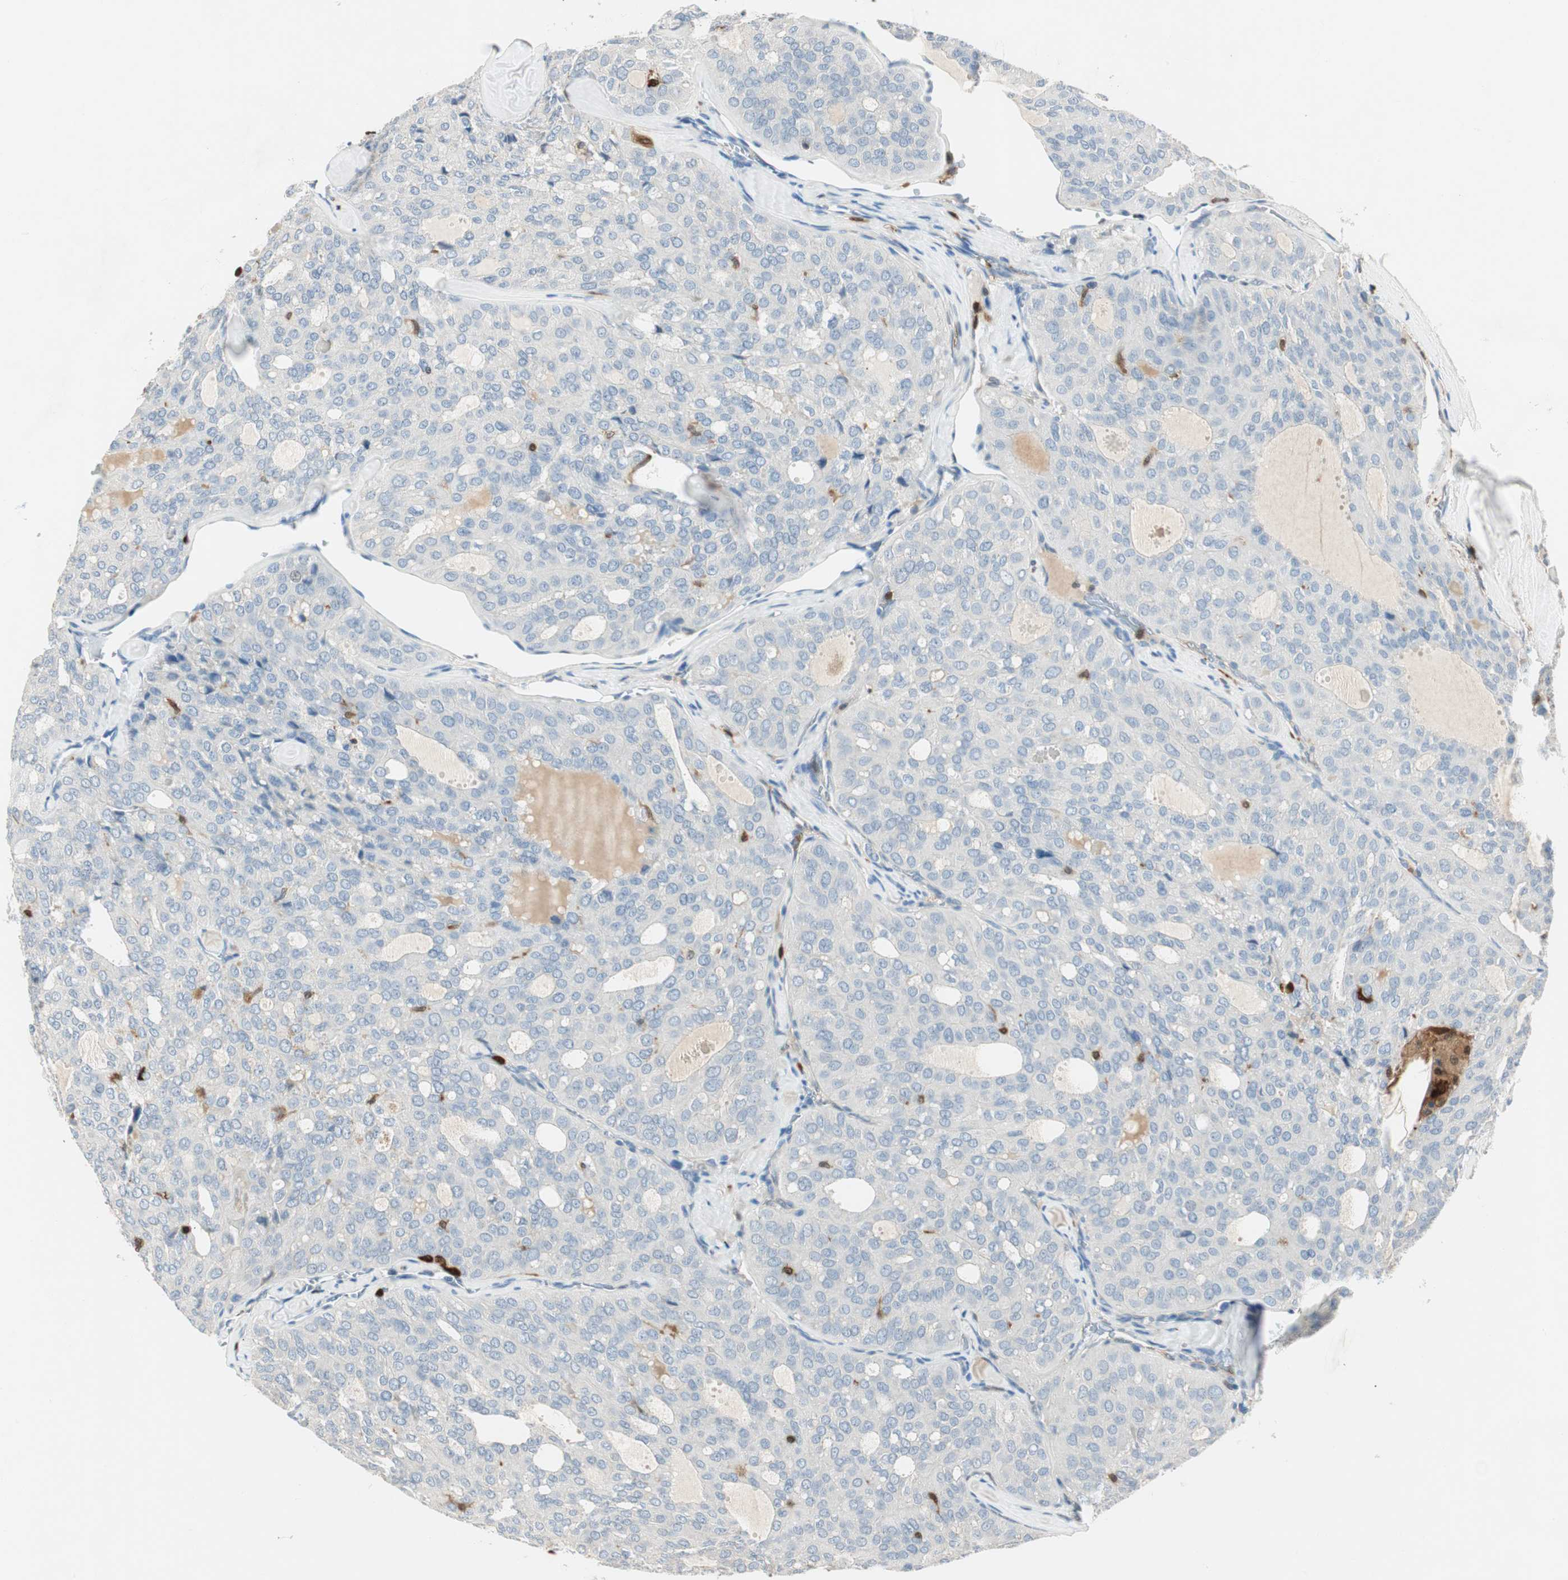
{"staining": {"intensity": "negative", "quantity": "none", "location": "none"}, "tissue": "thyroid cancer", "cell_type": "Tumor cells", "image_type": "cancer", "snomed": [{"axis": "morphology", "description": "Follicular adenoma carcinoma, NOS"}, {"axis": "topography", "description": "Thyroid gland"}], "caption": "Tumor cells are negative for brown protein staining in follicular adenoma carcinoma (thyroid).", "gene": "COTL1", "patient": {"sex": "male", "age": 75}}